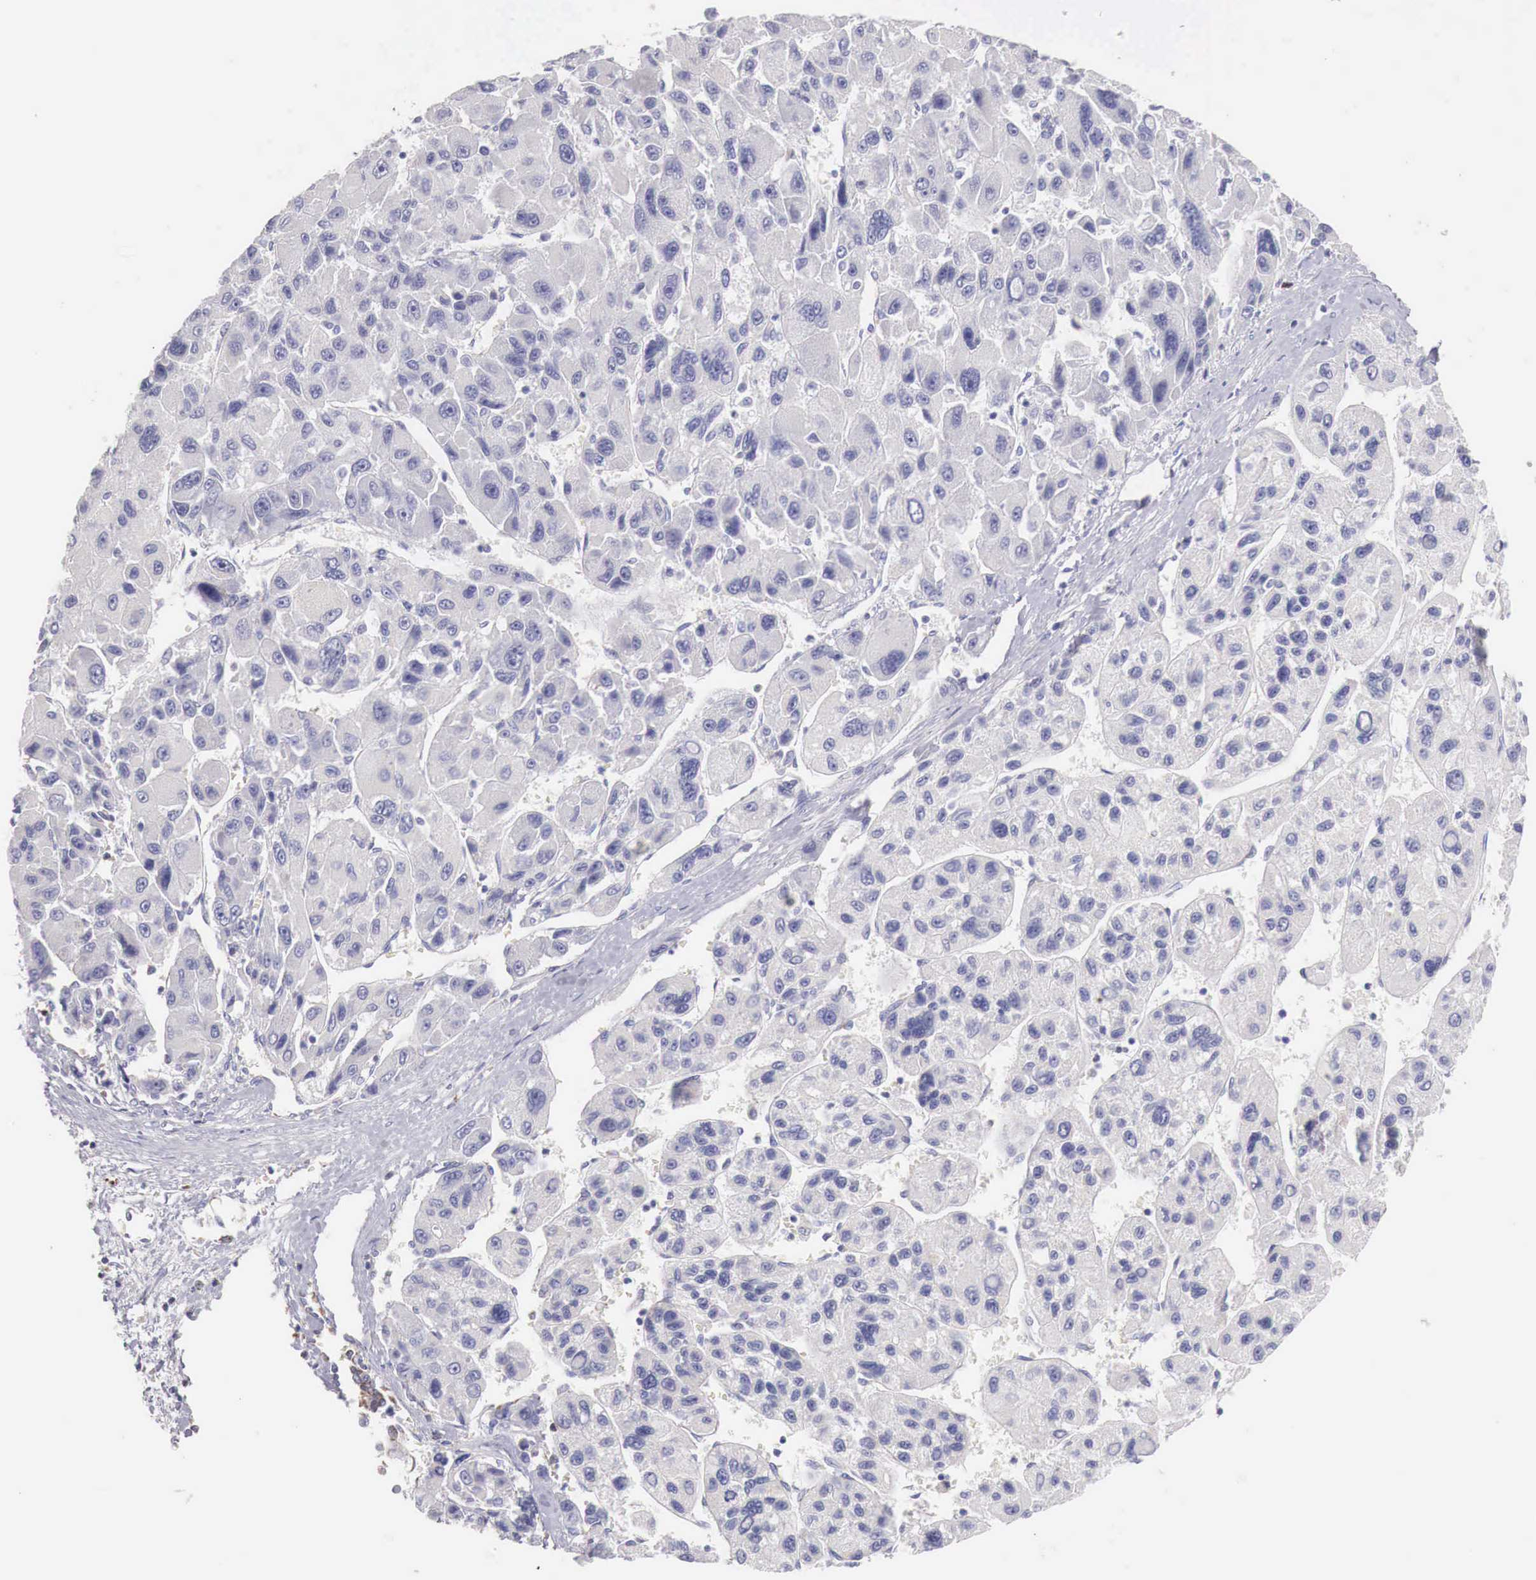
{"staining": {"intensity": "negative", "quantity": "none", "location": "none"}, "tissue": "liver cancer", "cell_type": "Tumor cells", "image_type": "cancer", "snomed": [{"axis": "morphology", "description": "Carcinoma, Hepatocellular, NOS"}, {"axis": "topography", "description": "Liver"}], "caption": "This is a micrograph of immunohistochemistry staining of liver cancer, which shows no staining in tumor cells.", "gene": "IDH3G", "patient": {"sex": "male", "age": 64}}